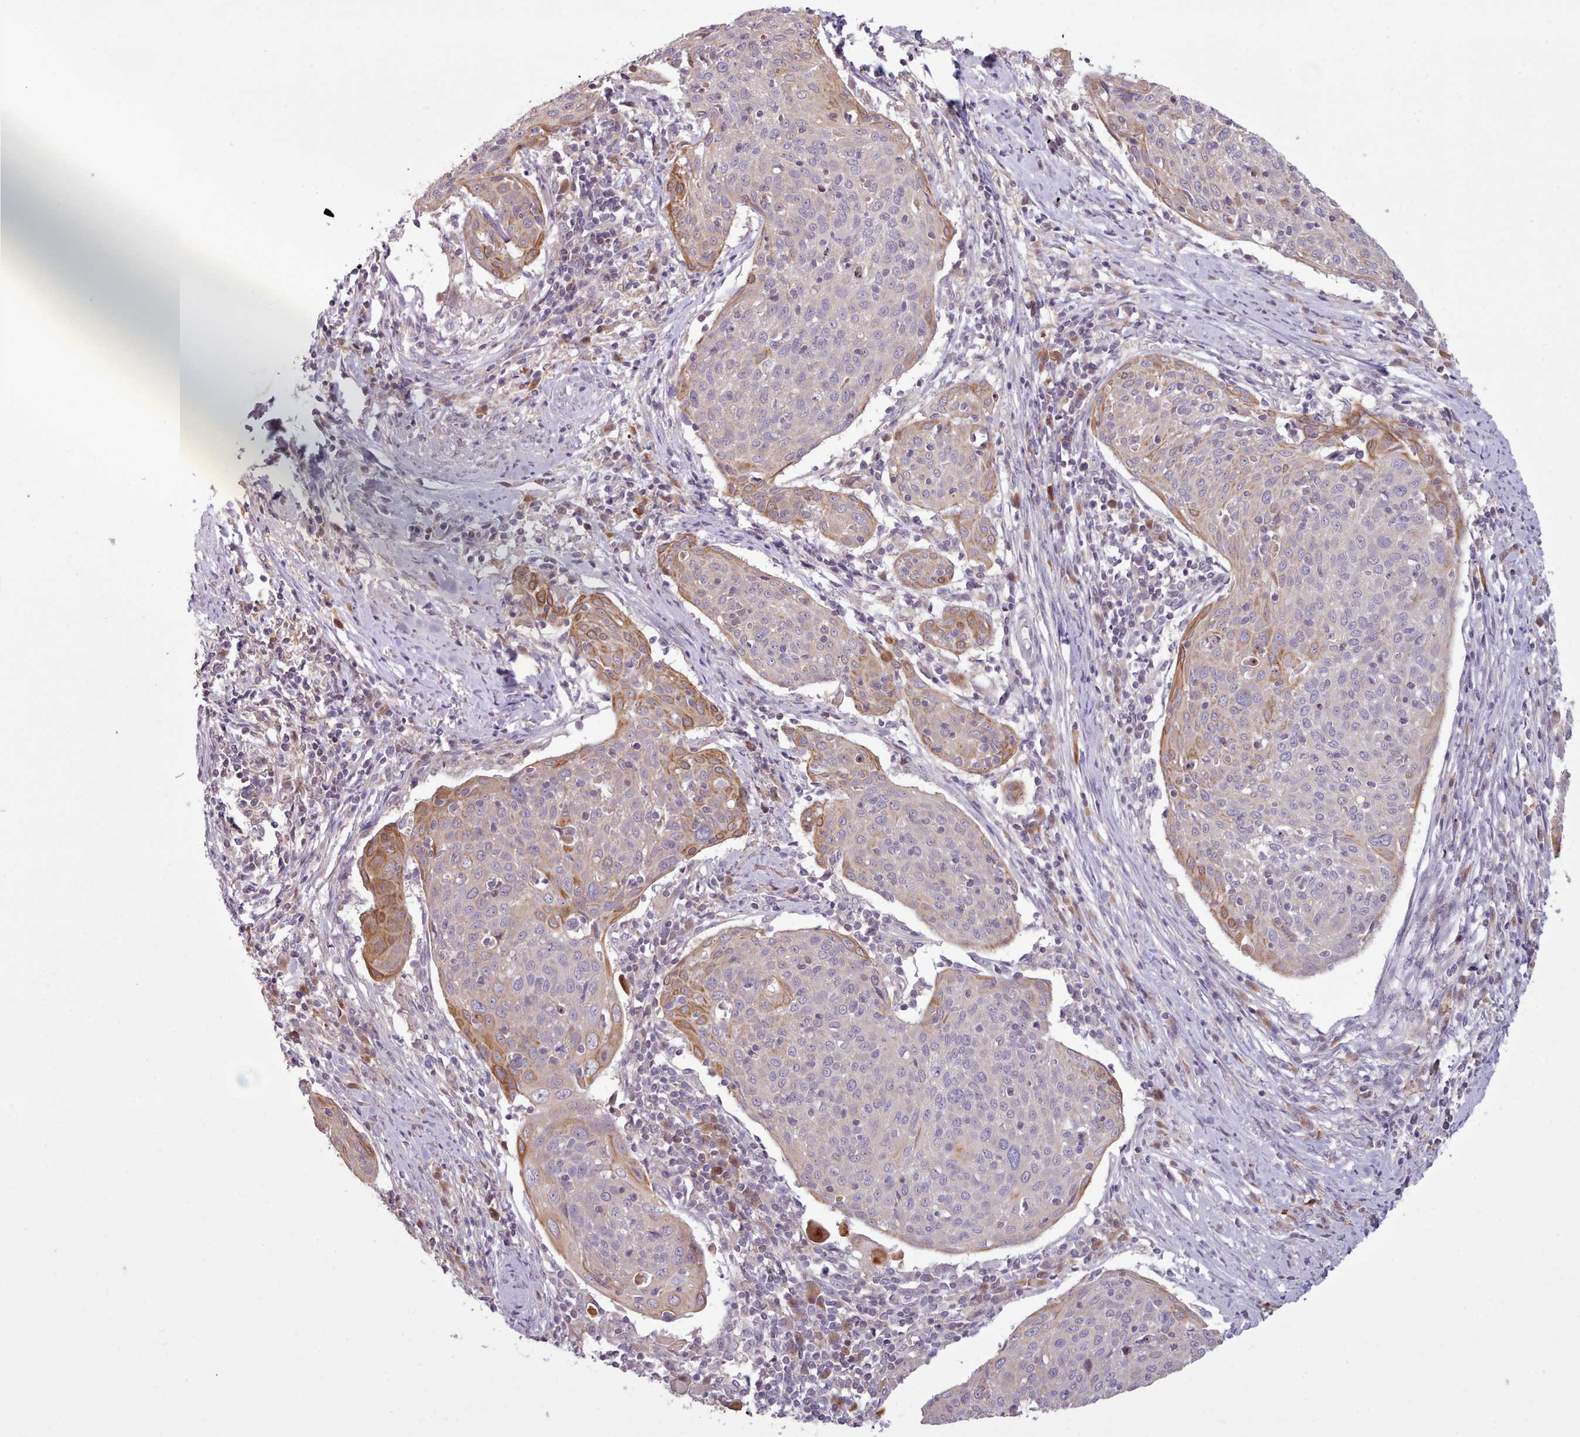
{"staining": {"intensity": "moderate", "quantity": "<25%", "location": "cytoplasmic/membranous"}, "tissue": "cervical cancer", "cell_type": "Tumor cells", "image_type": "cancer", "snomed": [{"axis": "morphology", "description": "Squamous cell carcinoma, NOS"}, {"axis": "topography", "description": "Cervix"}], "caption": "Protein staining displays moderate cytoplasmic/membranous expression in approximately <25% of tumor cells in cervical squamous cell carcinoma.", "gene": "NMRK1", "patient": {"sex": "female", "age": 67}}